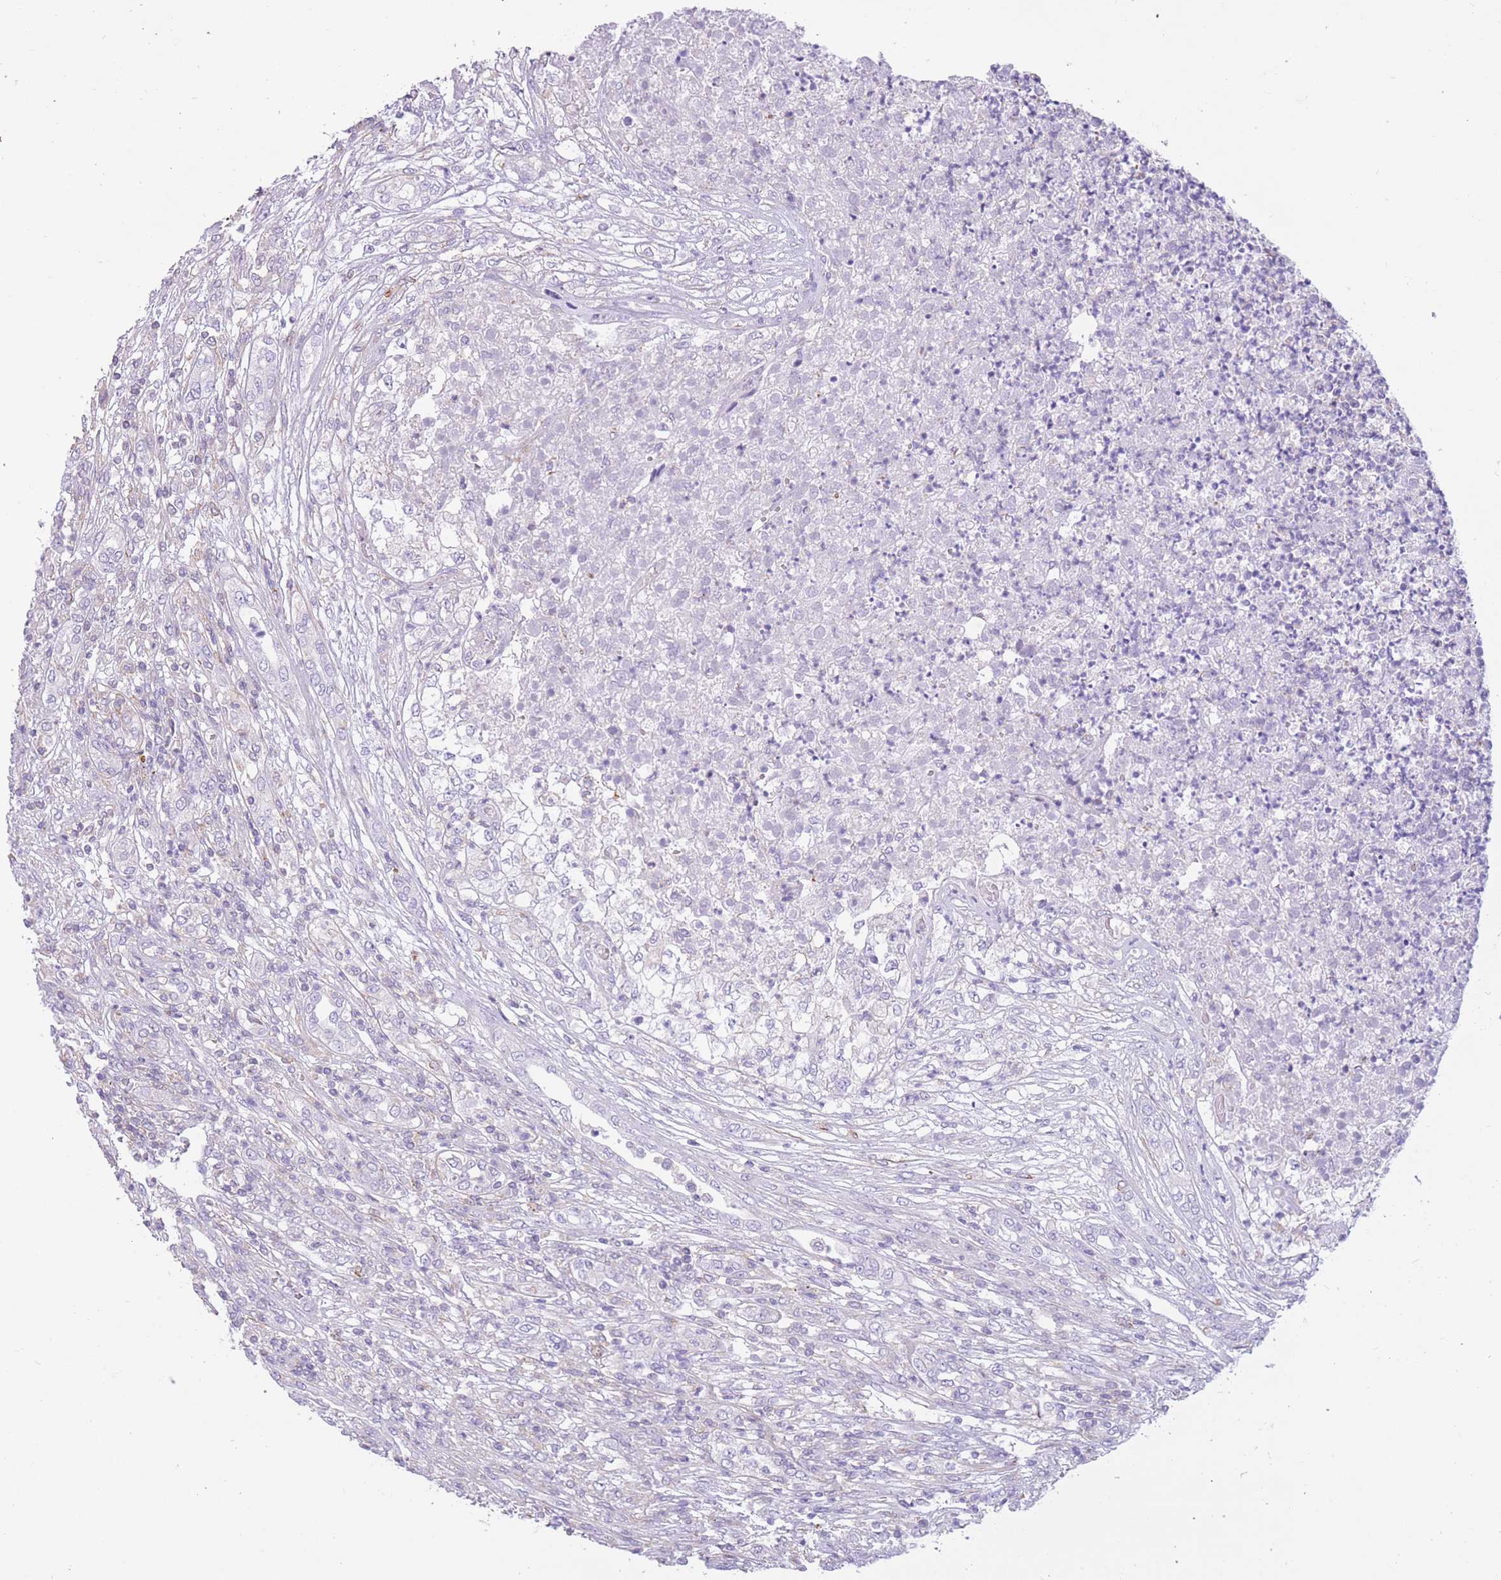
{"staining": {"intensity": "negative", "quantity": "none", "location": "none"}, "tissue": "renal cancer", "cell_type": "Tumor cells", "image_type": "cancer", "snomed": [{"axis": "morphology", "description": "Adenocarcinoma, NOS"}, {"axis": "topography", "description": "Kidney"}], "caption": "High power microscopy histopathology image of an immunohistochemistry micrograph of renal cancer (adenocarcinoma), revealing no significant expression in tumor cells.", "gene": "PDHA1", "patient": {"sex": "female", "age": 54}}